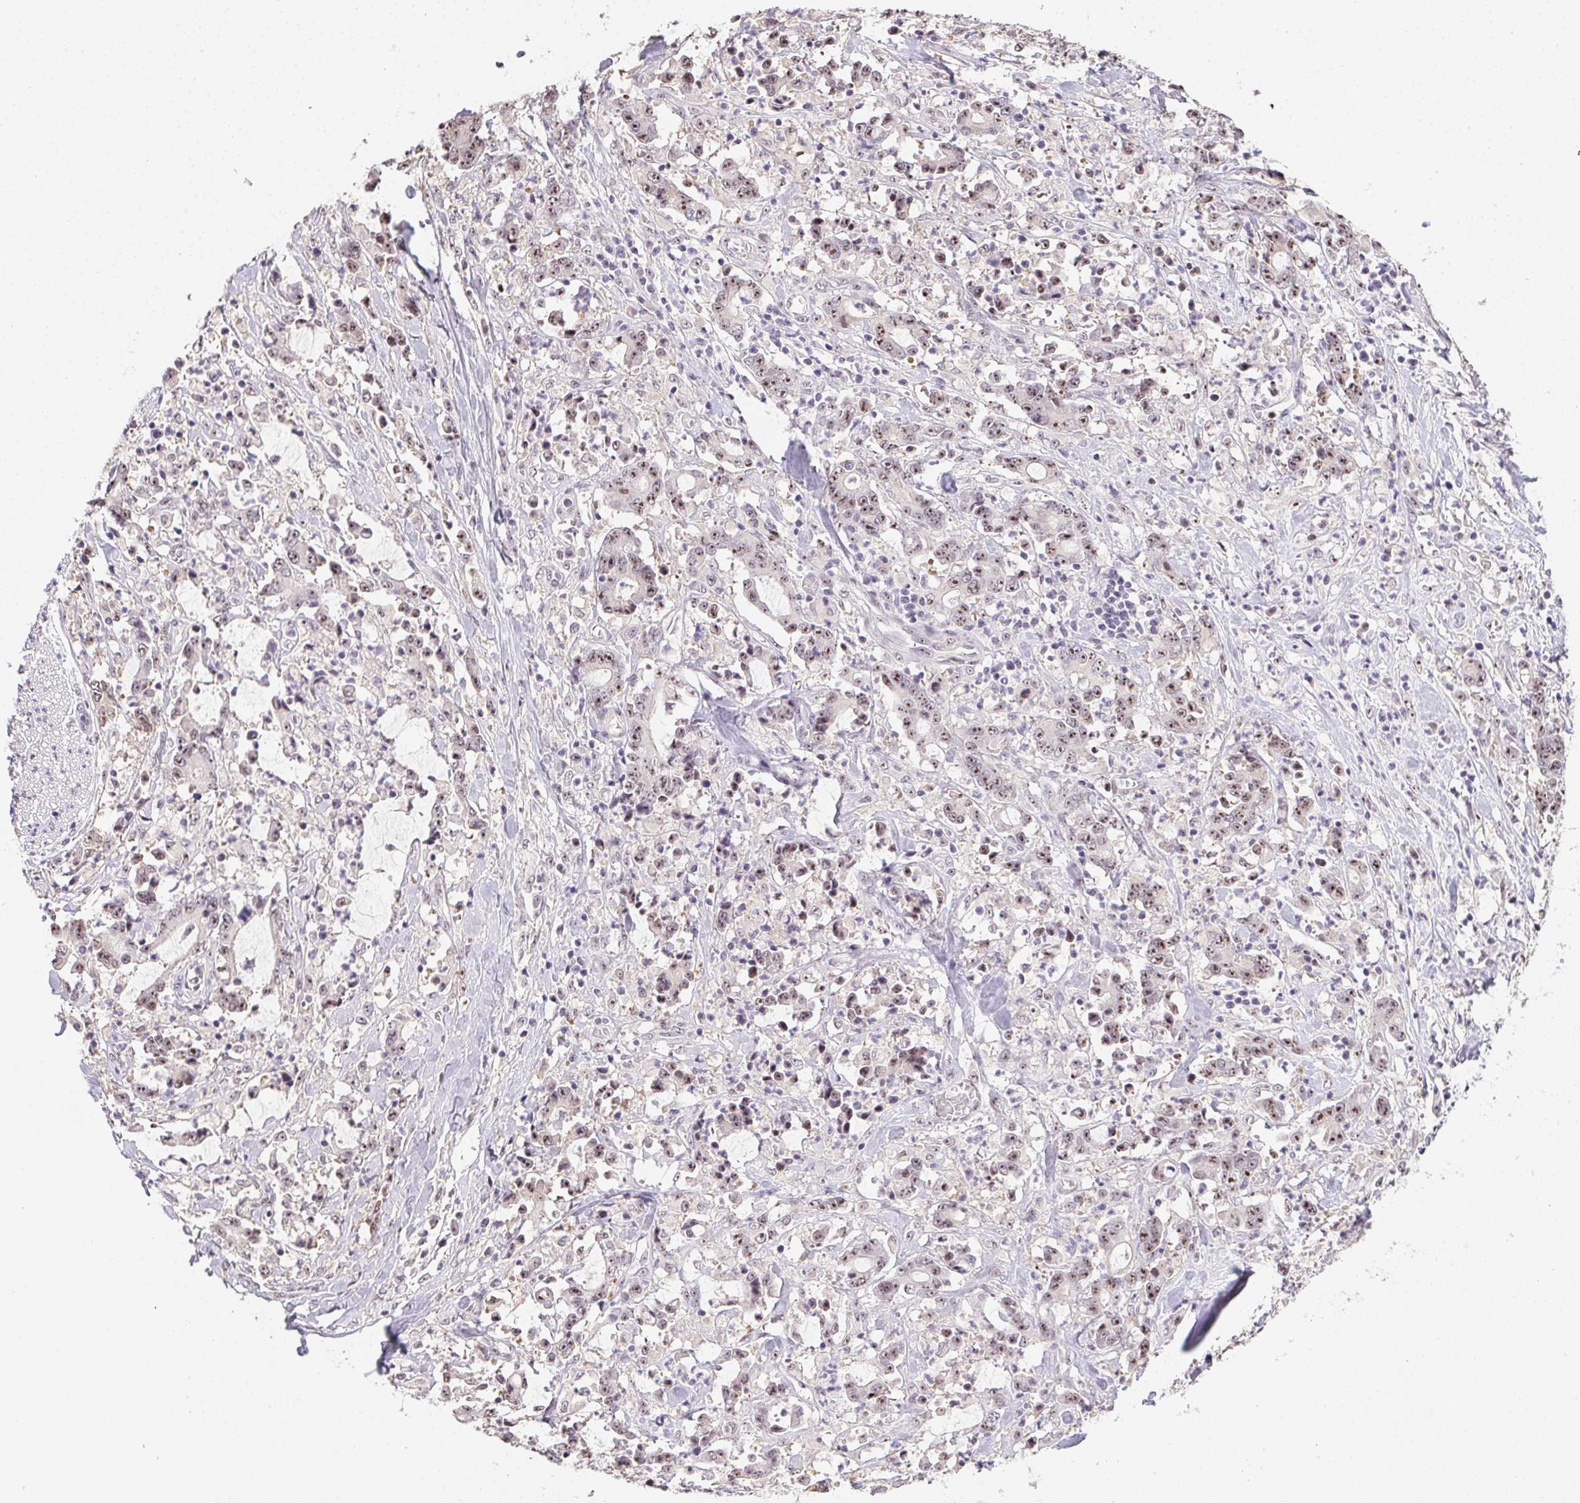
{"staining": {"intensity": "moderate", "quantity": ">75%", "location": "nuclear"}, "tissue": "stomach cancer", "cell_type": "Tumor cells", "image_type": "cancer", "snomed": [{"axis": "morphology", "description": "Adenocarcinoma, NOS"}, {"axis": "topography", "description": "Stomach, upper"}], "caption": "This photomicrograph shows stomach adenocarcinoma stained with immunohistochemistry (IHC) to label a protein in brown. The nuclear of tumor cells show moderate positivity for the protein. Nuclei are counter-stained blue.", "gene": "BATF2", "patient": {"sex": "male", "age": 68}}